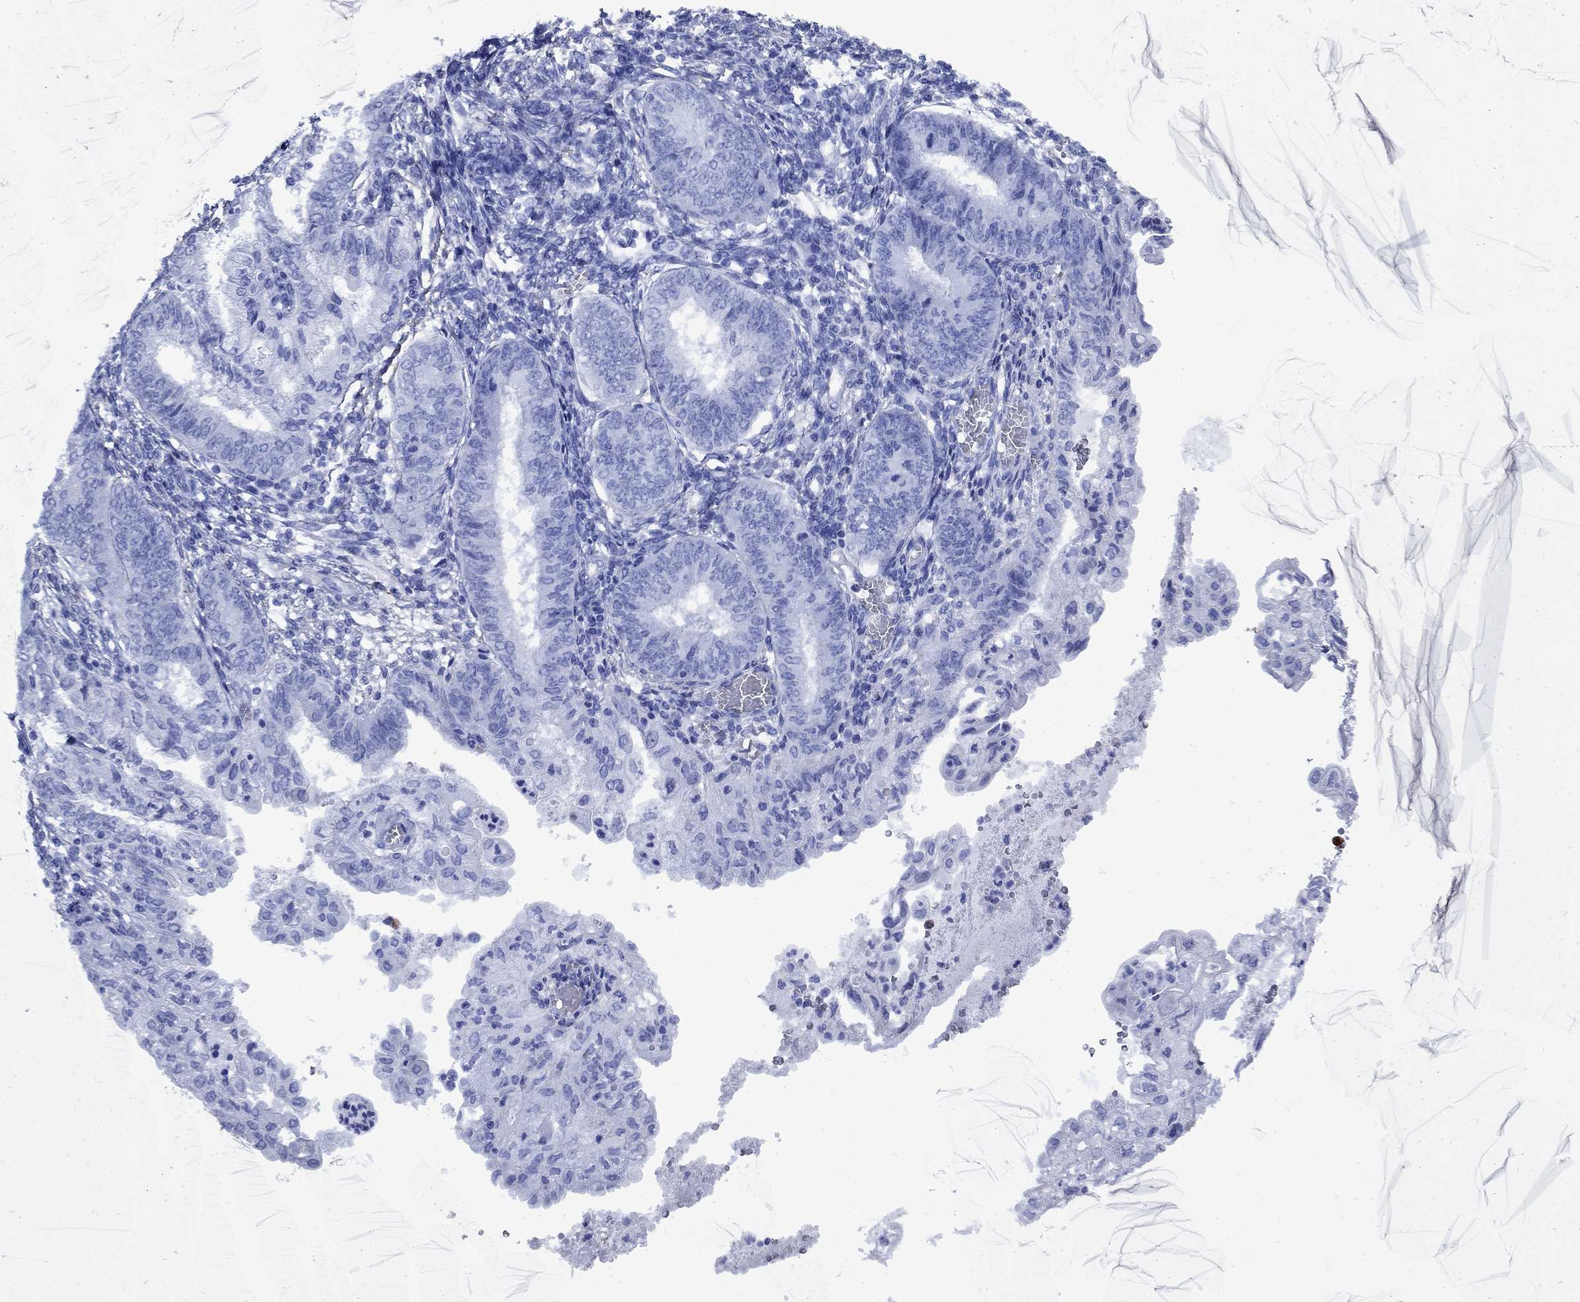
{"staining": {"intensity": "negative", "quantity": "none", "location": "none"}, "tissue": "endometrial cancer", "cell_type": "Tumor cells", "image_type": "cancer", "snomed": [{"axis": "morphology", "description": "Adenocarcinoma, NOS"}, {"axis": "topography", "description": "Endometrium"}], "caption": "Immunohistochemical staining of human adenocarcinoma (endometrial) displays no significant expression in tumor cells.", "gene": "VTN", "patient": {"sex": "female", "age": 68}}